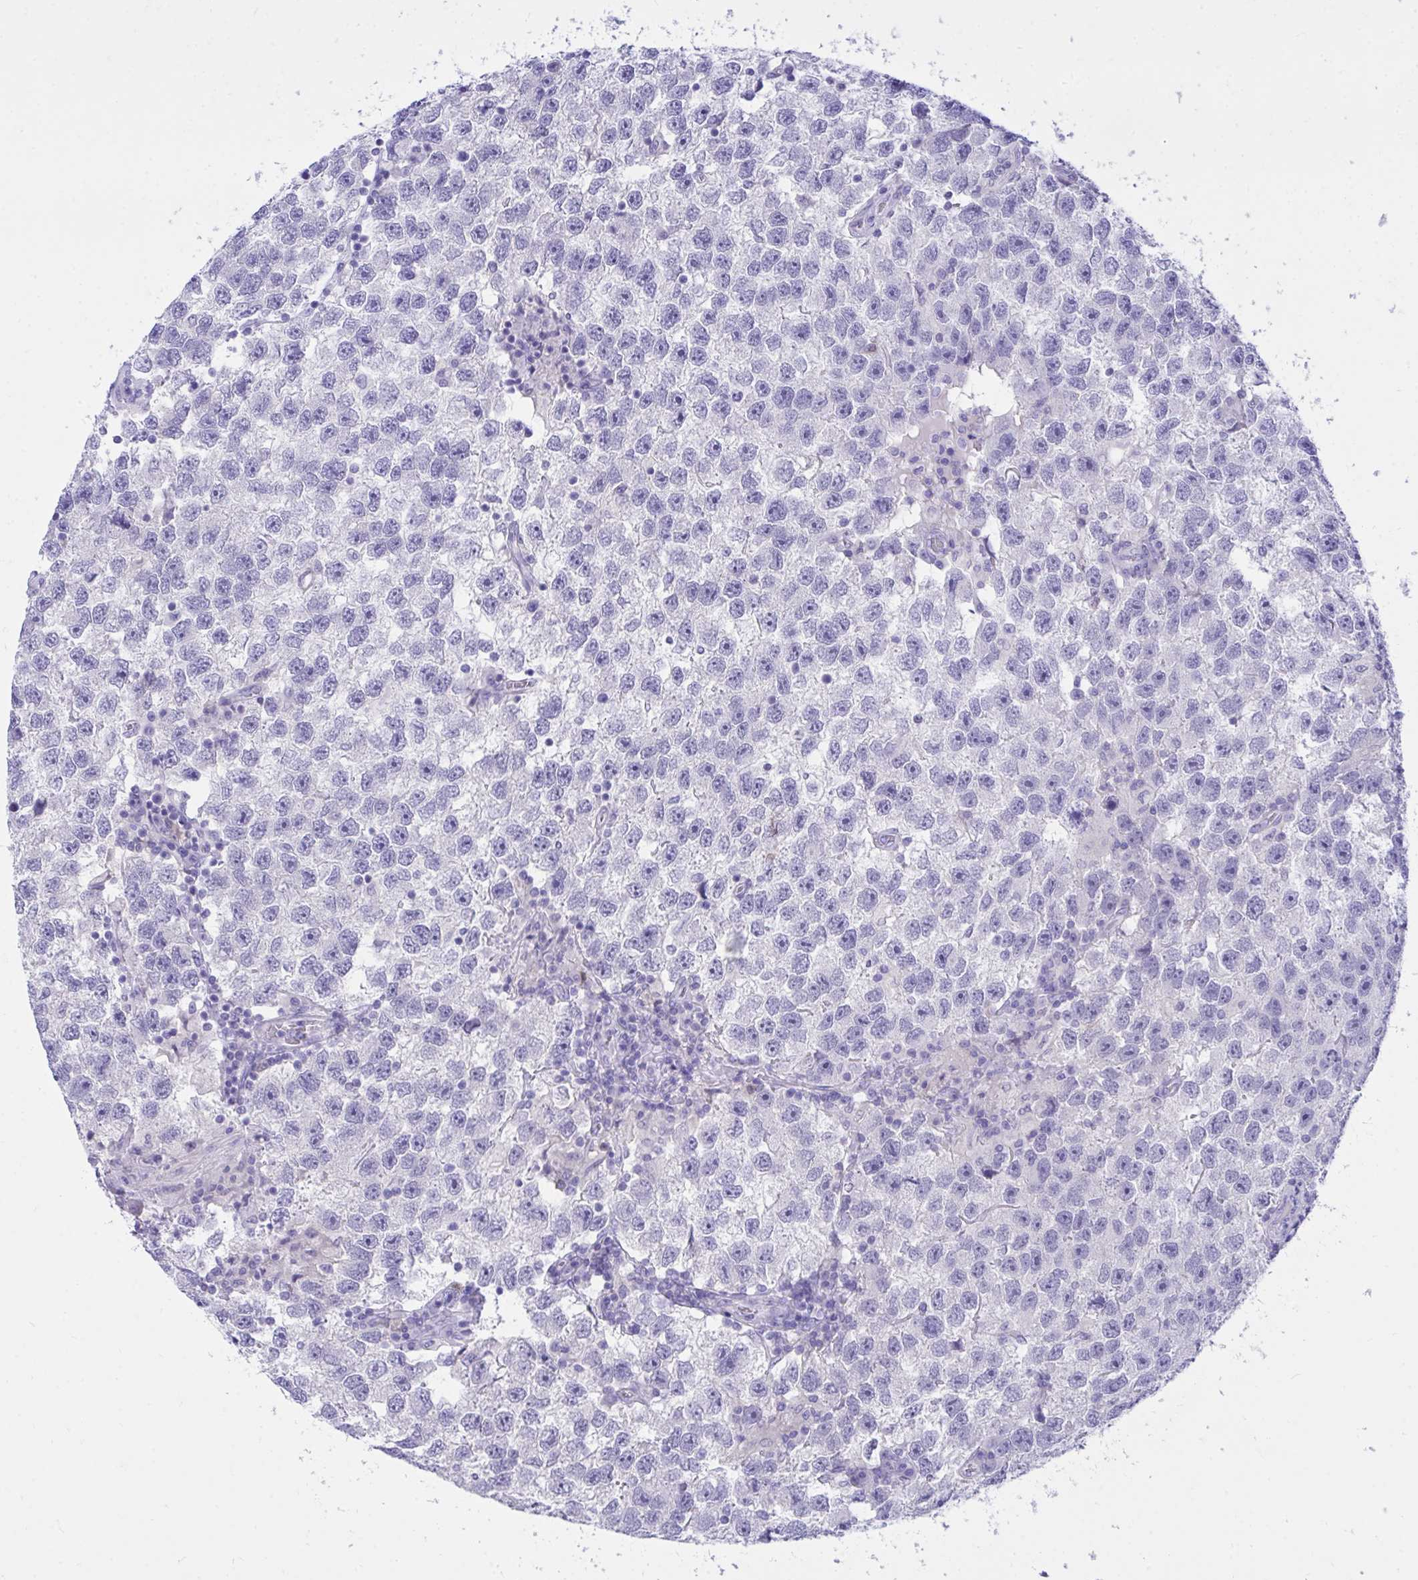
{"staining": {"intensity": "negative", "quantity": "none", "location": "none"}, "tissue": "testis cancer", "cell_type": "Tumor cells", "image_type": "cancer", "snomed": [{"axis": "morphology", "description": "Seminoma, NOS"}, {"axis": "topography", "description": "Testis"}], "caption": "The immunohistochemistry micrograph has no significant positivity in tumor cells of seminoma (testis) tissue.", "gene": "PGM2L1", "patient": {"sex": "male", "age": 26}}